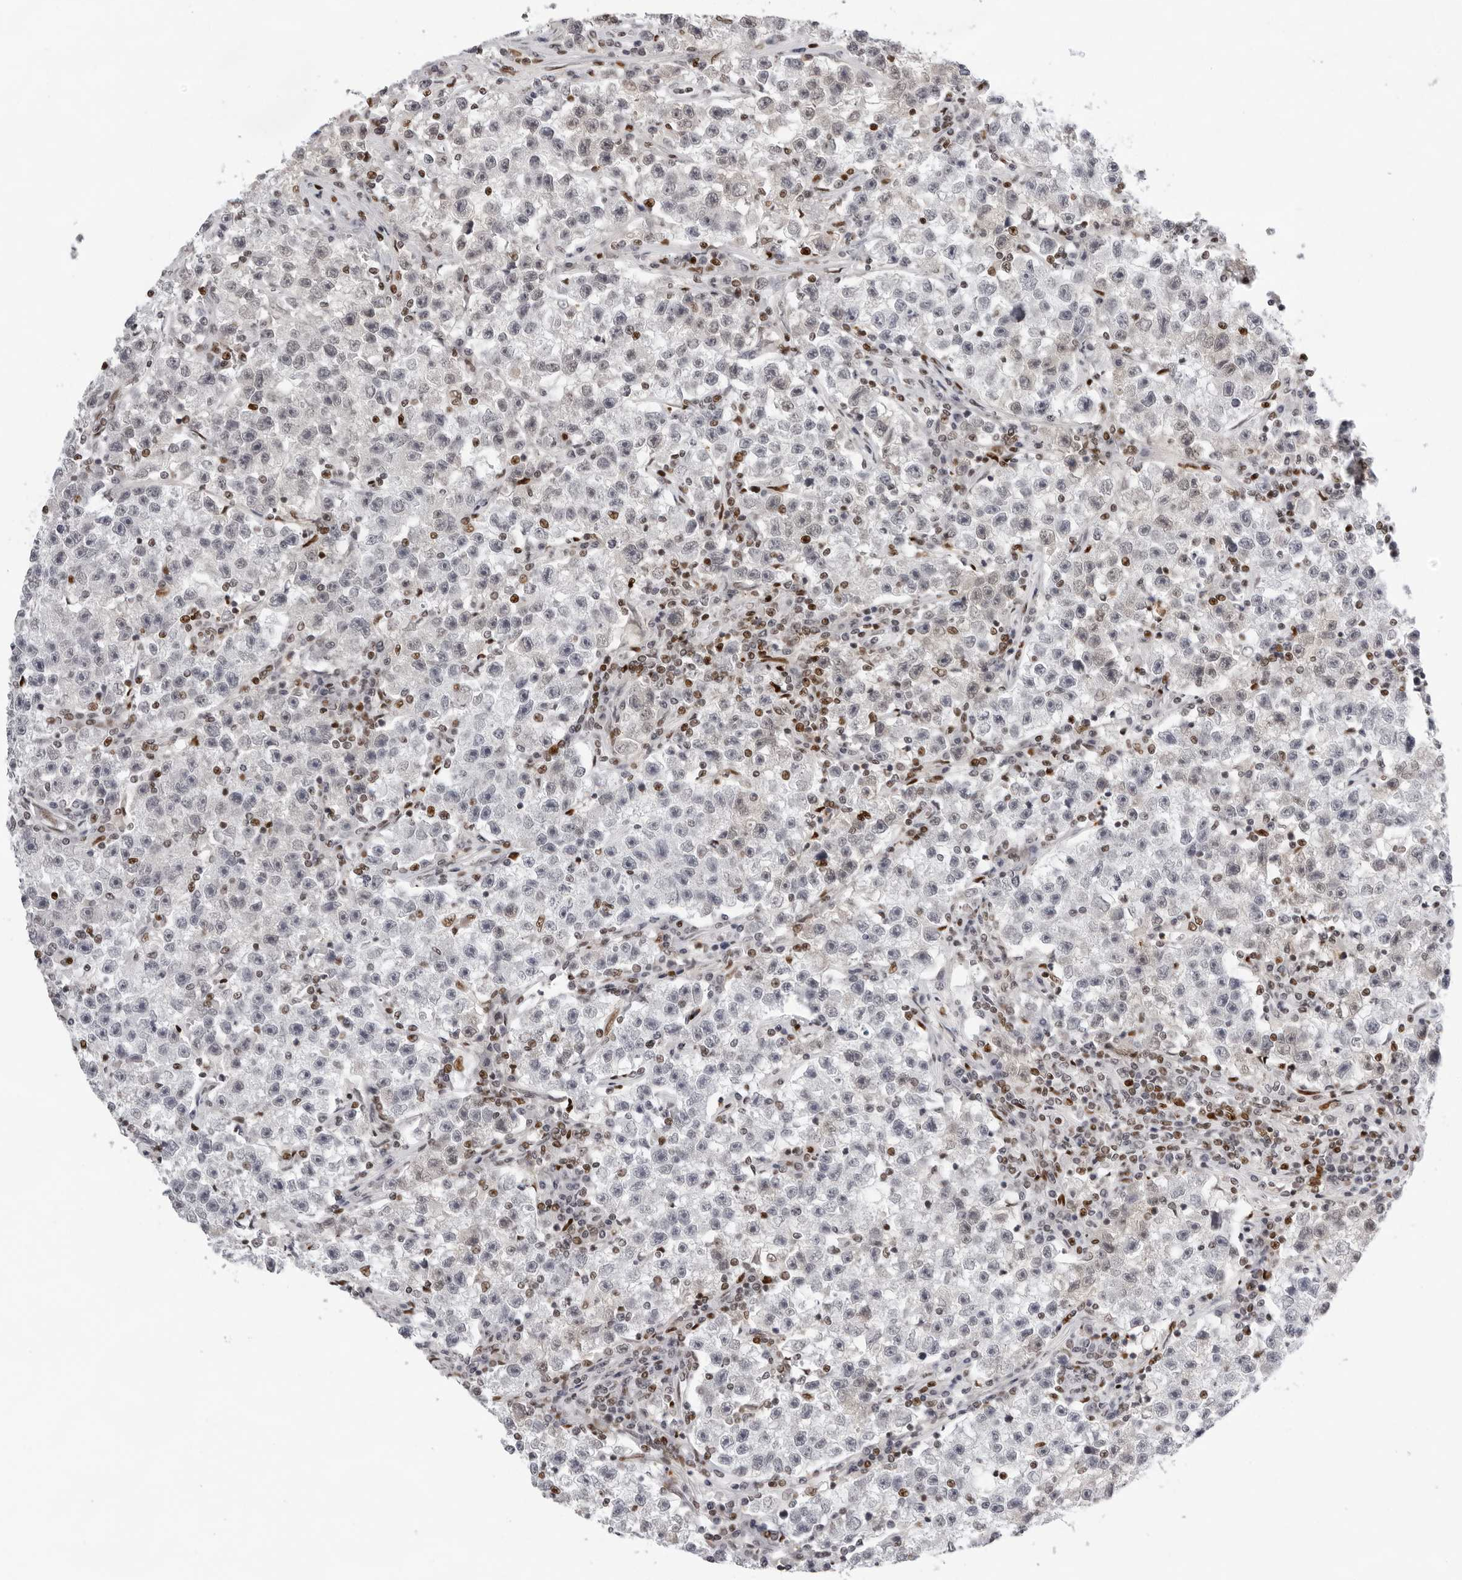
{"staining": {"intensity": "negative", "quantity": "none", "location": "none"}, "tissue": "testis cancer", "cell_type": "Tumor cells", "image_type": "cancer", "snomed": [{"axis": "morphology", "description": "Seminoma, NOS"}, {"axis": "topography", "description": "Testis"}], "caption": "A high-resolution photomicrograph shows immunohistochemistry (IHC) staining of testis cancer (seminoma), which shows no significant staining in tumor cells.", "gene": "OGG1", "patient": {"sex": "male", "age": 22}}